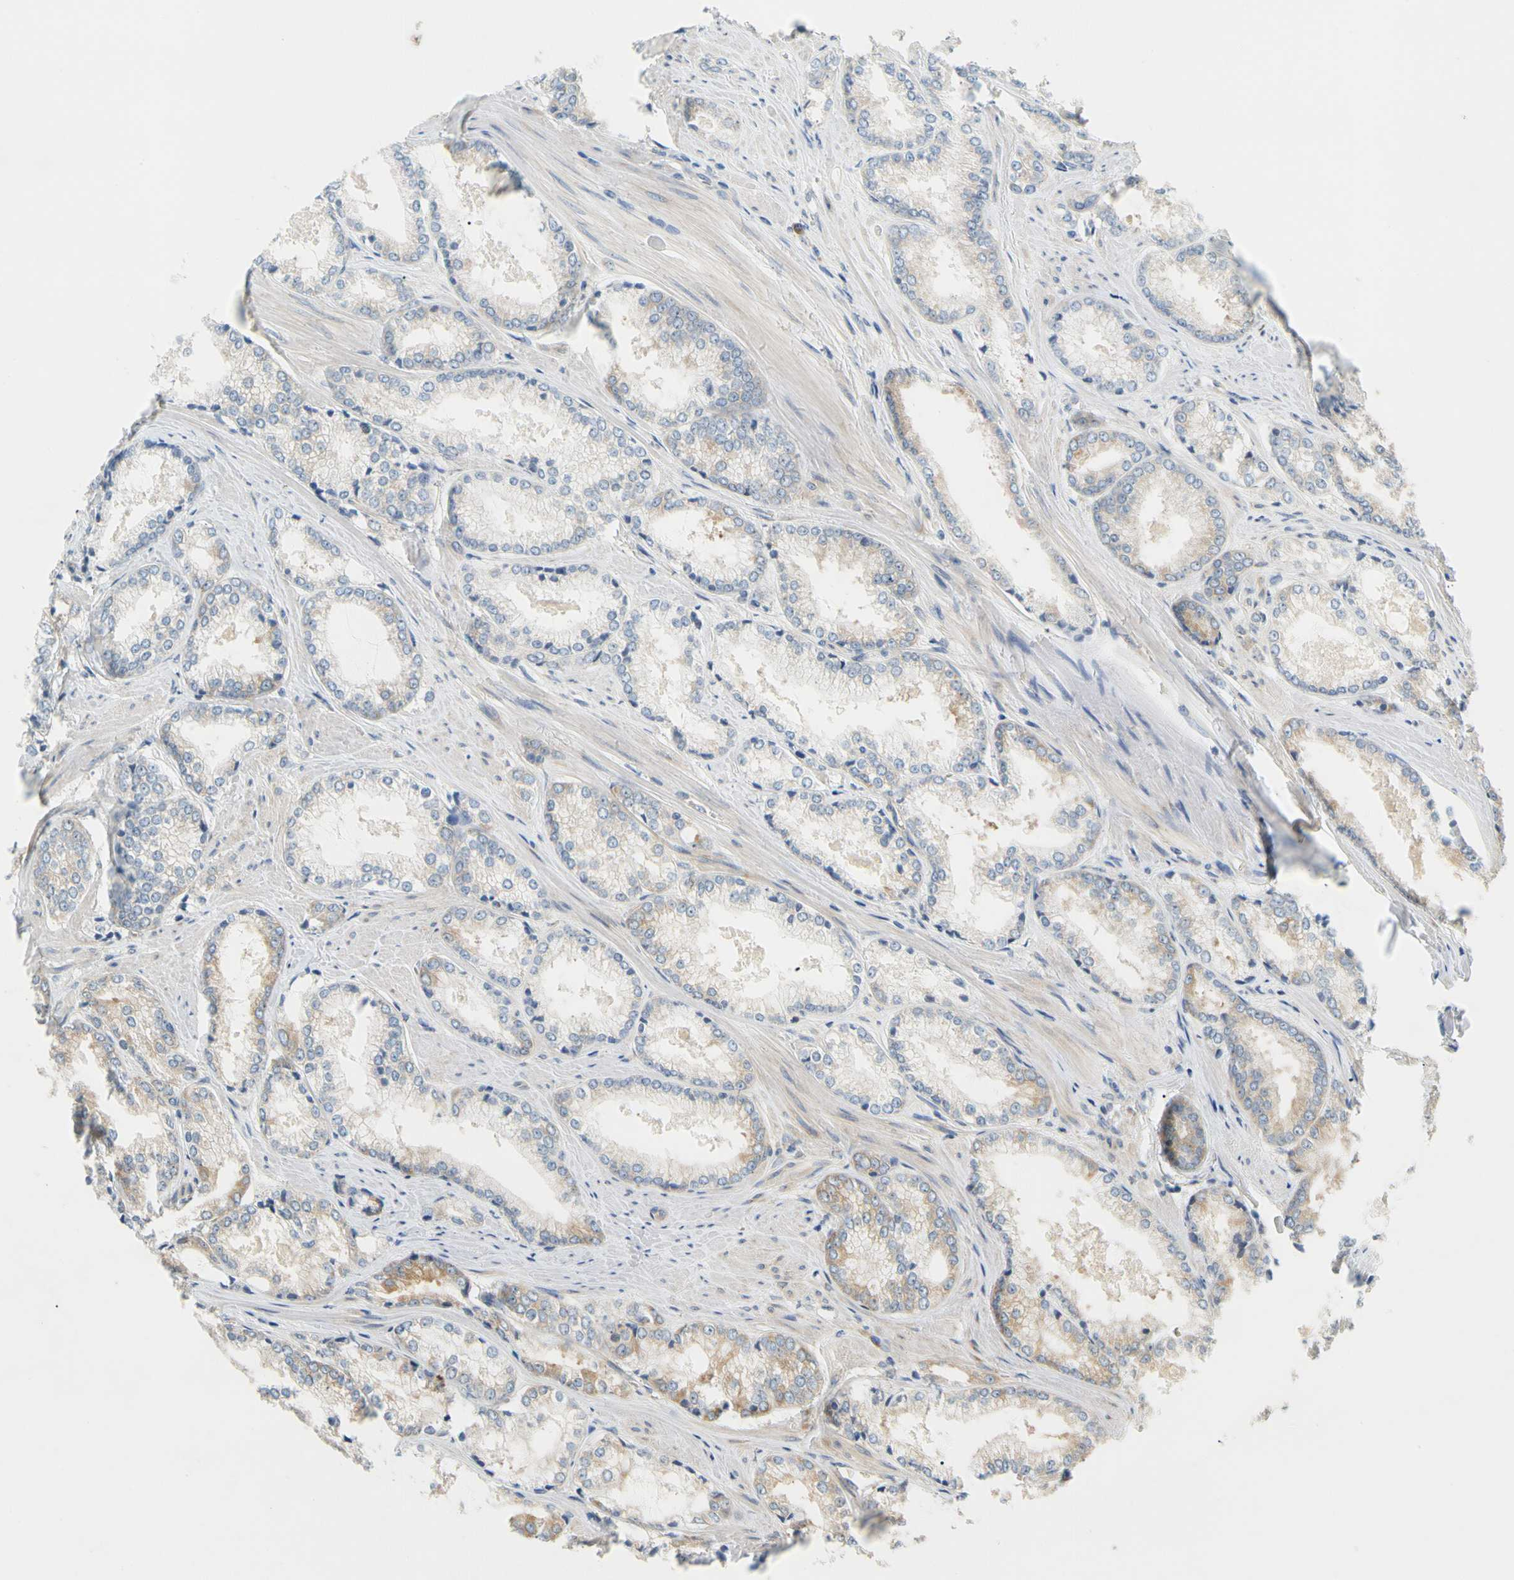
{"staining": {"intensity": "moderate", "quantity": "<25%", "location": "cytoplasmic/membranous"}, "tissue": "prostate cancer", "cell_type": "Tumor cells", "image_type": "cancer", "snomed": [{"axis": "morphology", "description": "Adenocarcinoma, Low grade"}, {"axis": "topography", "description": "Prostate"}], "caption": "The immunohistochemical stain highlights moderate cytoplasmic/membranous staining in tumor cells of prostate cancer tissue. Immunohistochemistry stains the protein in brown and the nuclei are stained blue.", "gene": "LRRC47", "patient": {"sex": "male", "age": 64}}